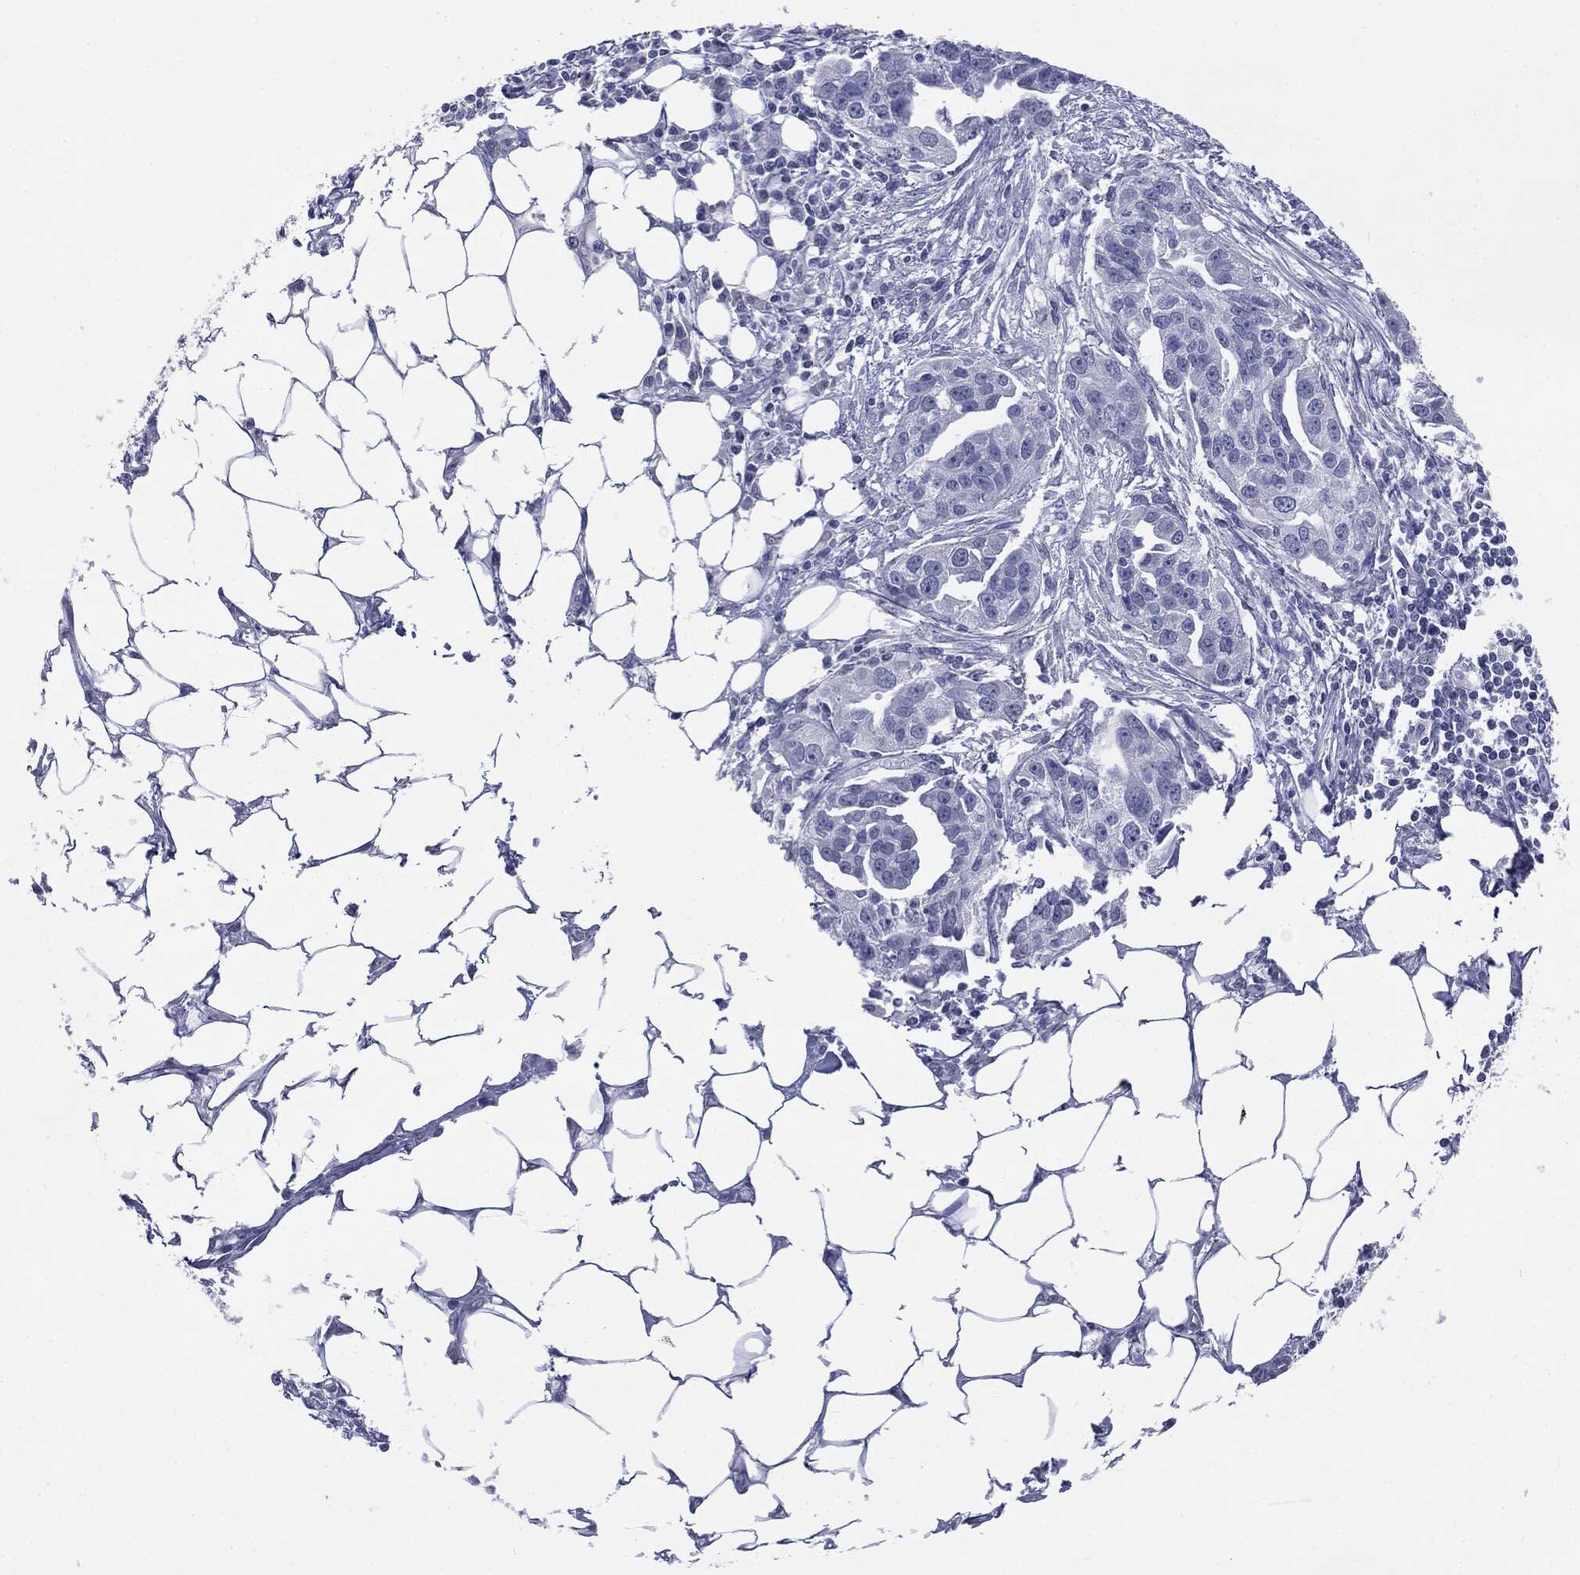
{"staining": {"intensity": "negative", "quantity": "none", "location": "none"}, "tissue": "ovarian cancer", "cell_type": "Tumor cells", "image_type": "cancer", "snomed": [{"axis": "morphology", "description": "Carcinoma, endometroid"}, {"axis": "morphology", "description": "Cystadenocarcinoma, serous, NOS"}, {"axis": "topography", "description": "Ovary"}], "caption": "Immunohistochemistry (IHC) micrograph of neoplastic tissue: ovarian cancer stained with DAB (3,3'-diaminobenzidine) shows no significant protein positivity in tumor cells.", "gene": "TSHB", "patient": {"sex": "female", "age": 45}}